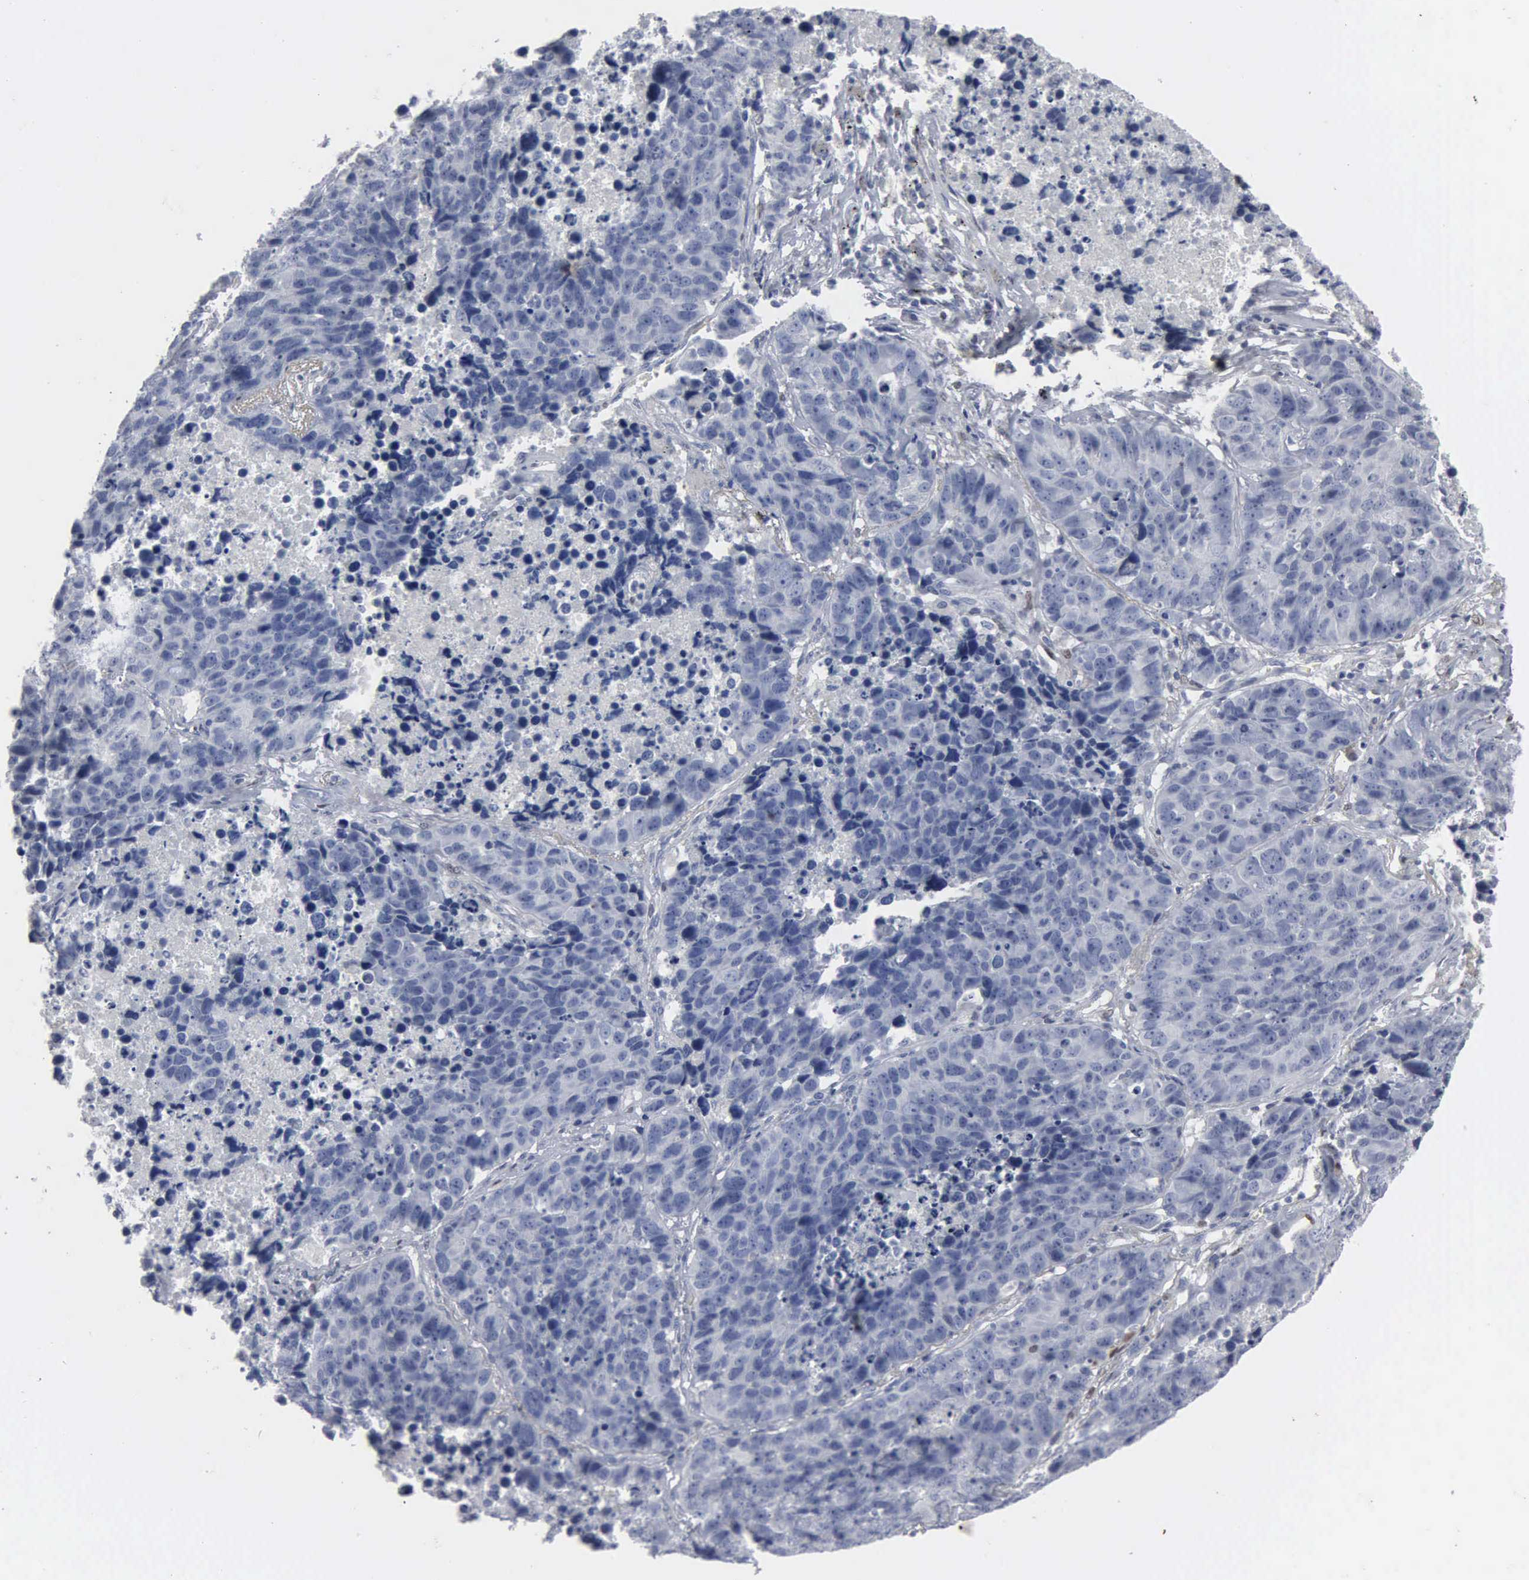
{"staining": {"intensity": "negative", "quantity": "none", "location": "none"}, "tissue": "lung cancer", "cell_type": "Tumor cells", "image_type": "cancer", "snomed": [{"axis": "morphology", "description": "Carcinoid, malignant, NOS"}, {"axis": "topography", "description": "Lung"}], "caption": "This is a histopathology image of immunohistochemistry (IHC) staining of lung cancer (malignant carcinoid), which shows no expression in tumor cells.", "gene": "FGF2", "patient": {"sex": "male", "age": 60}}